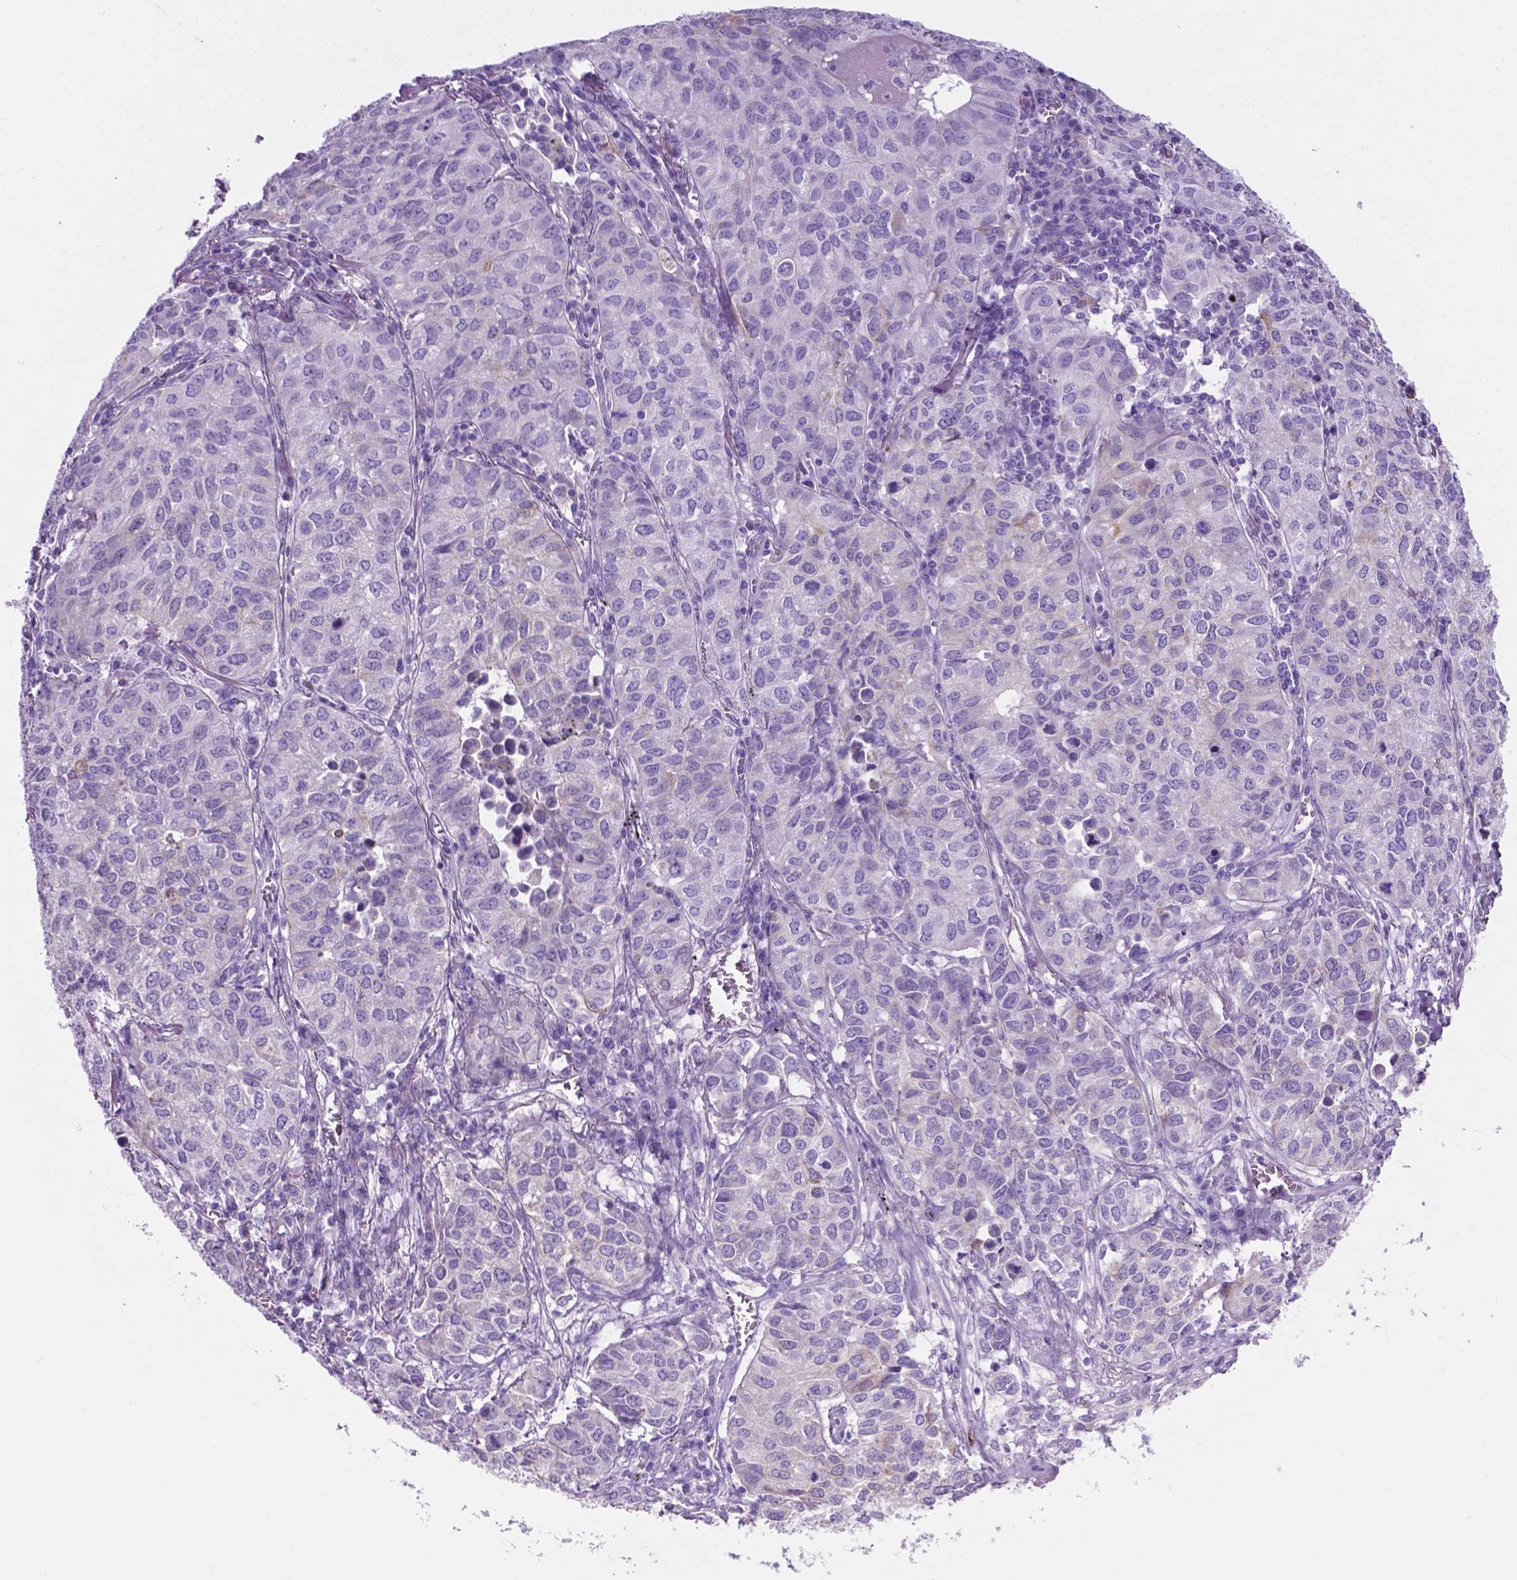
{"staining": {"intensity": "negative", "quantity": "none", "location": "none"}, "tissue": "lung cancer", "cell_type": "Tumor cells", "image_type": "cancer", "snomed": [{"axis": "morphology", "description": "Adenocarcinoma, NOS"}, {"axis": "topography", "description": "Lung"}], "caption": "Protein analysis of lung cancer demonstrates no significant staining in tumor cells.", "gene": "POU4F1", "patient": {"sex": "female", "age": 50}}